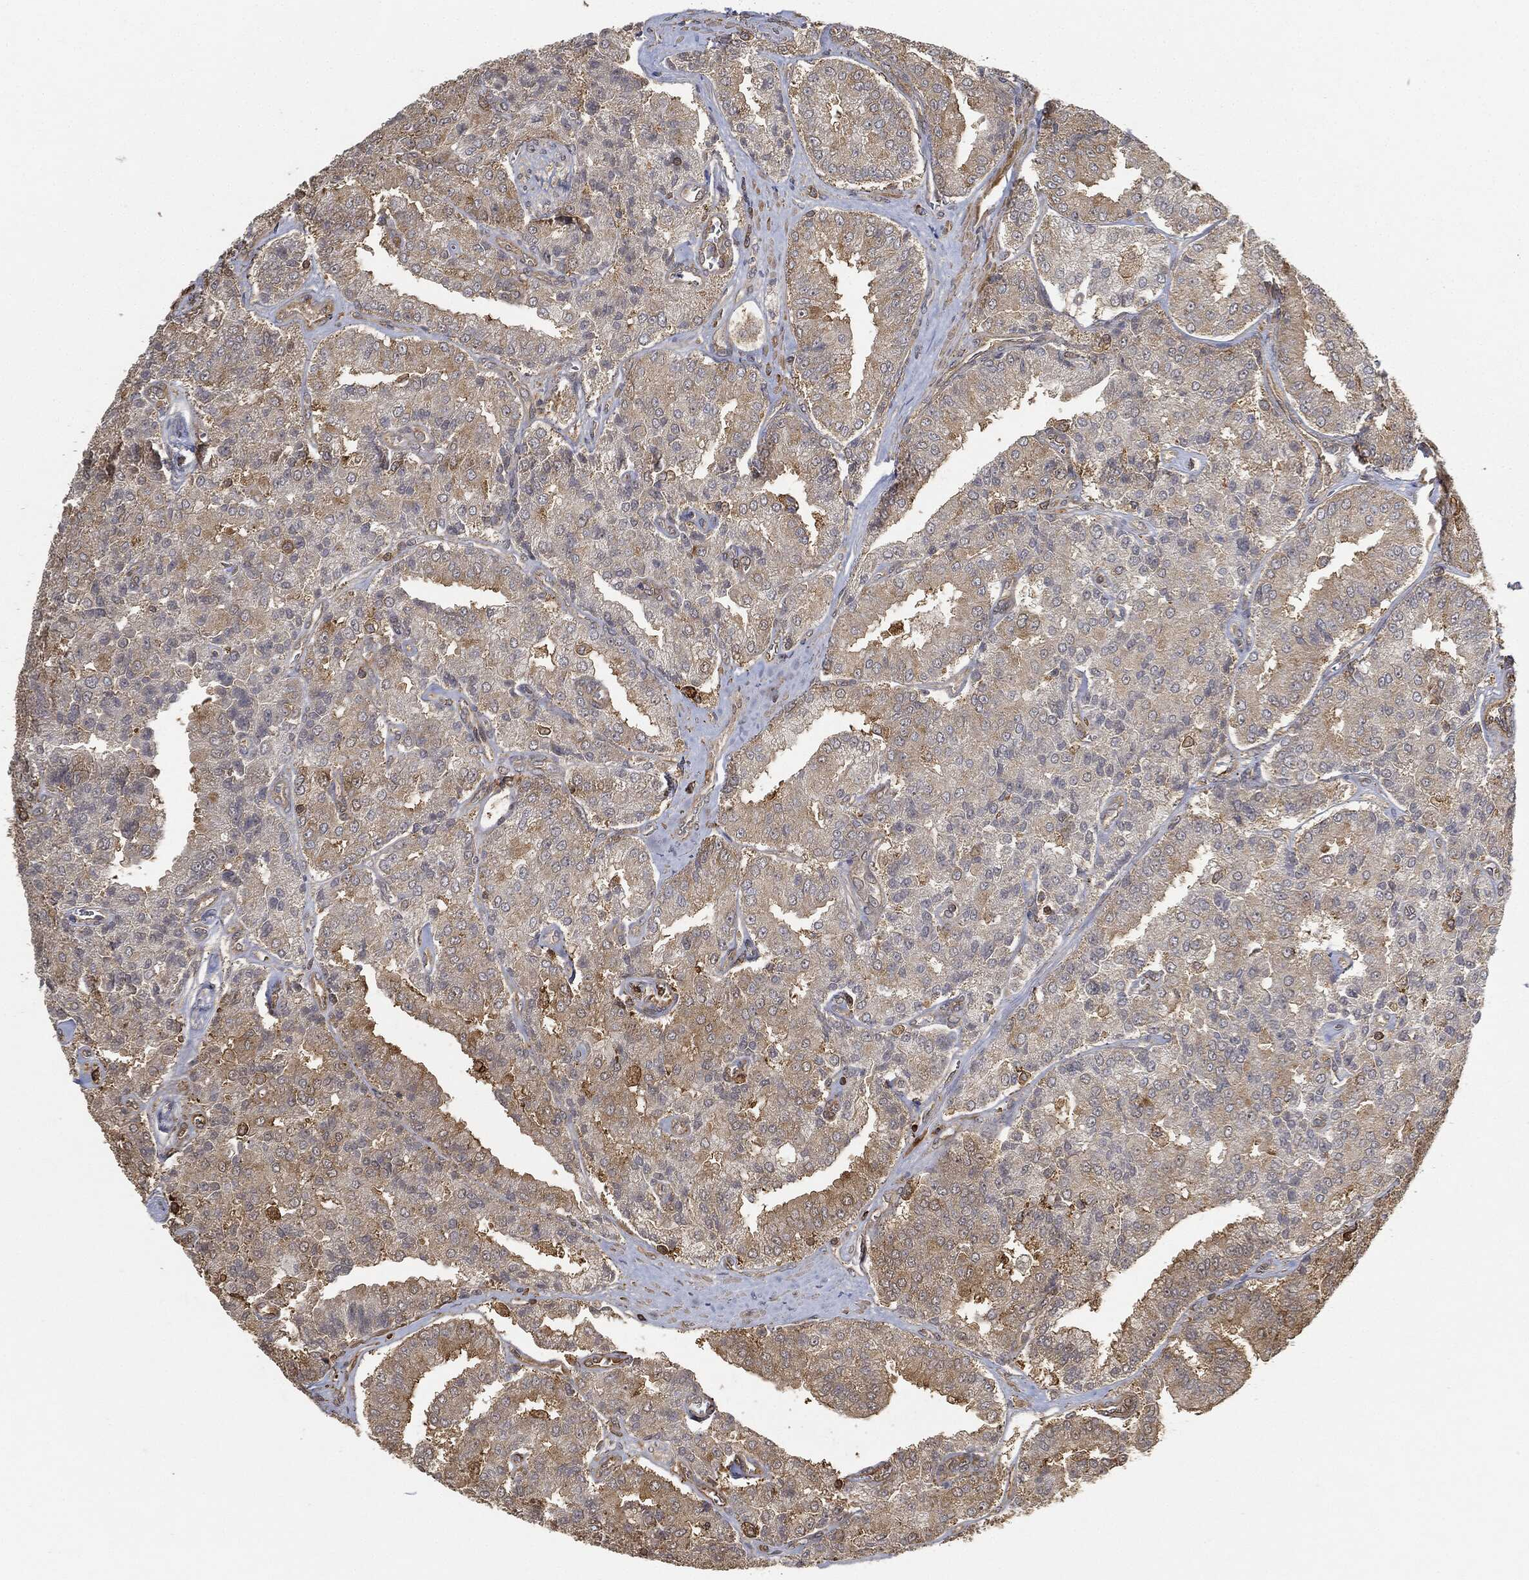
{"staining": {"intensity": "moderate", "quantity": "<25%", "location": "cytoplasmic/membranous"}, "tissue": "prostate cancer", "cell_type": "Tumor cells", "image_type": "cancer", "snomed": [{"axis": "morphology", "description": "Adenocarcinoma, NOS"}, {"axis": "topography", "description": "Prostate and seminal vesicle, NOS"}, {"axis": "topography", "description": "Prostate"}], "caption": "This micrograph reveals immunohistochemistry (IHC) staining of prostate adenocarcinoma, with low moderate cytoplasmic/membranous positivity in approximately <25% of tumor cells.", "gene": "TPT1", "patient": {"sex": "male", "age": 67}}